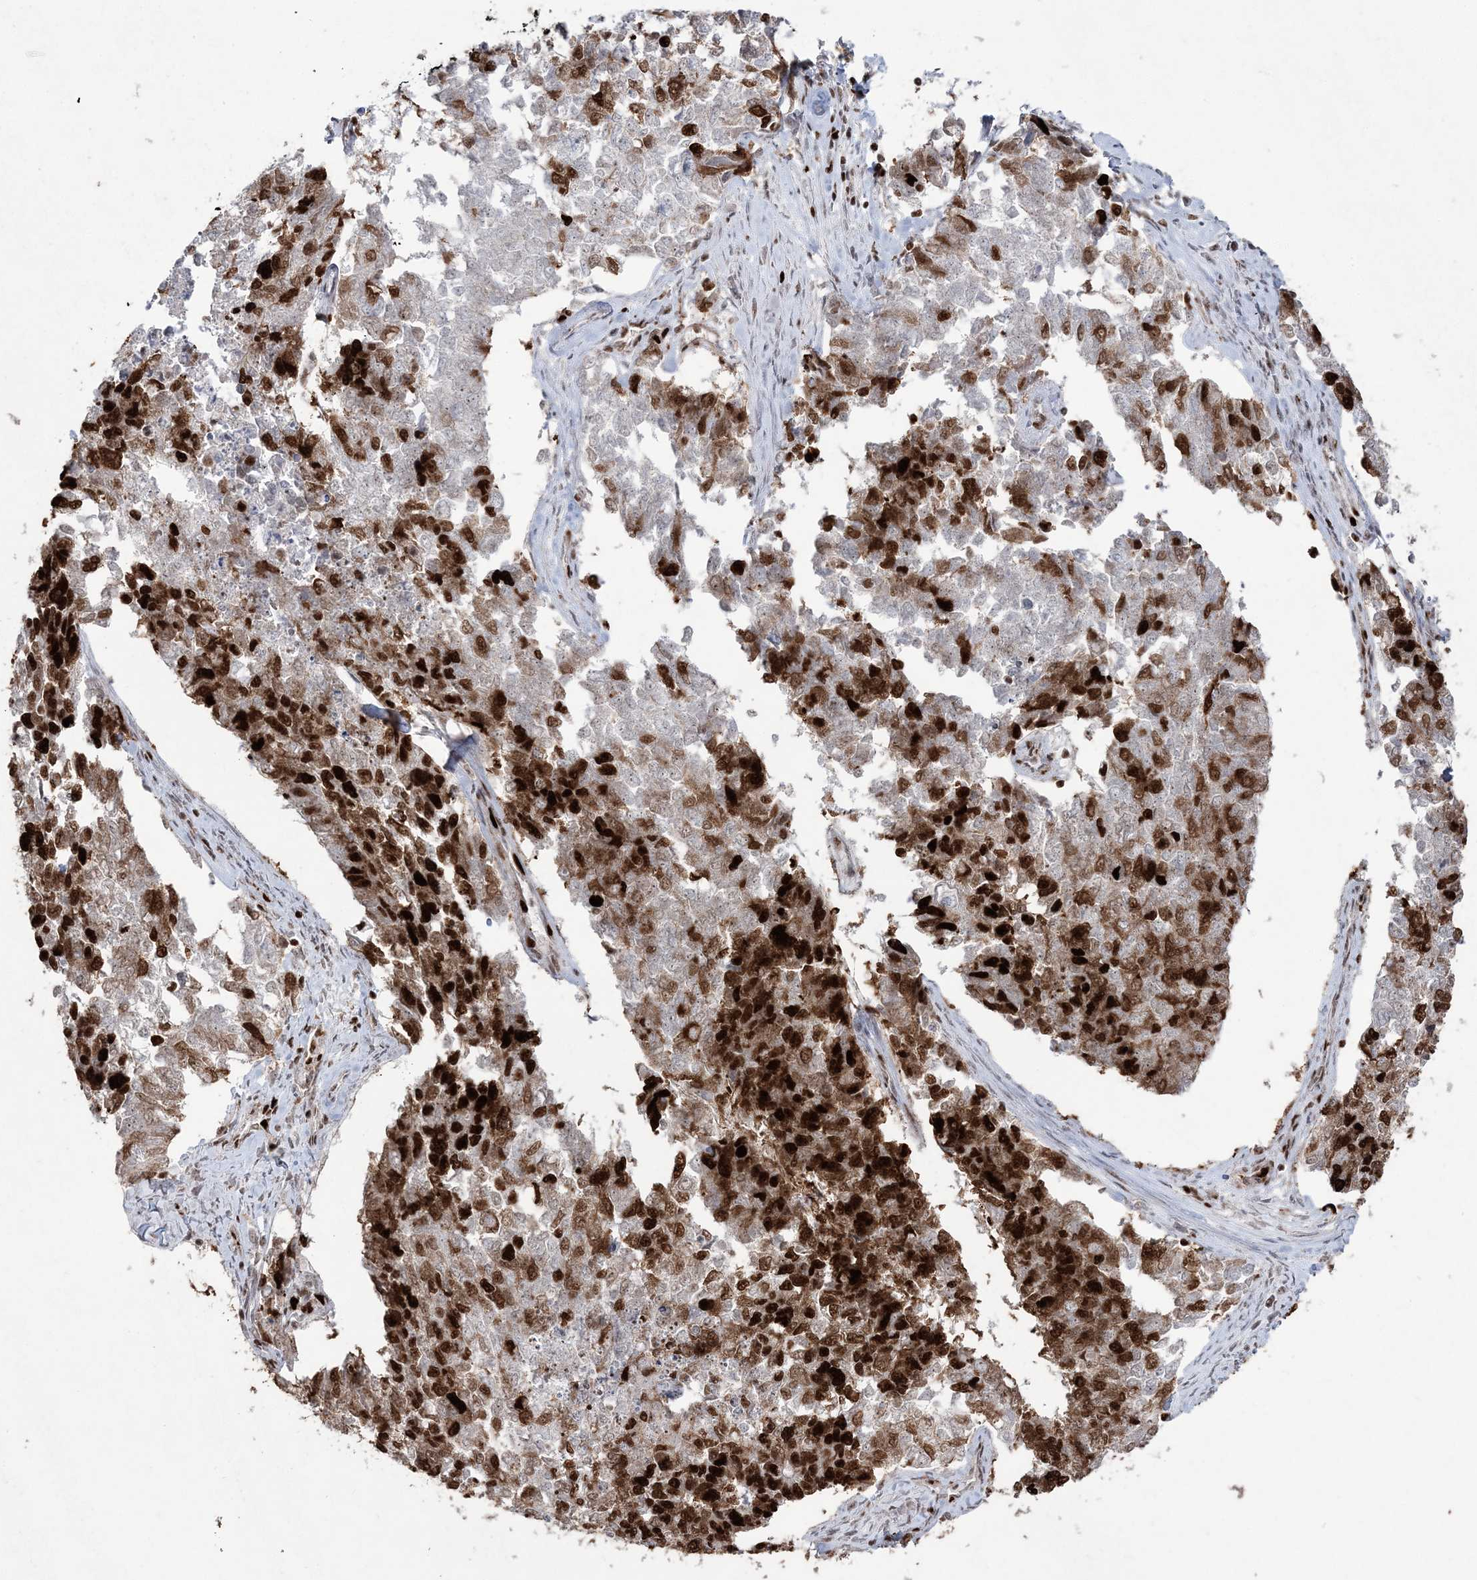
{"staining": {"intensity": "strong", "quantity": ">75%", "location": "cytoplasmic/membranous,nuclear"}, "tissue": "cervical cancer", "cell_type": "Tumor cells", "image_type": "cancer", "snomed": [{"axis": "morphology", "description": "Squamous cell carcinoma, NOS"}, {"axis": "topography", "description": "Cervix"}], "caption": "Protein positivity by immunohistochemistry displays strong cytoplasmic/membranous and nuclear staining in approximately >75% of tumor cells in cervical cancer (squamous cell carcinoma).", "gene": "LIG1", "patient": {"sex": "female", "age": 63}}